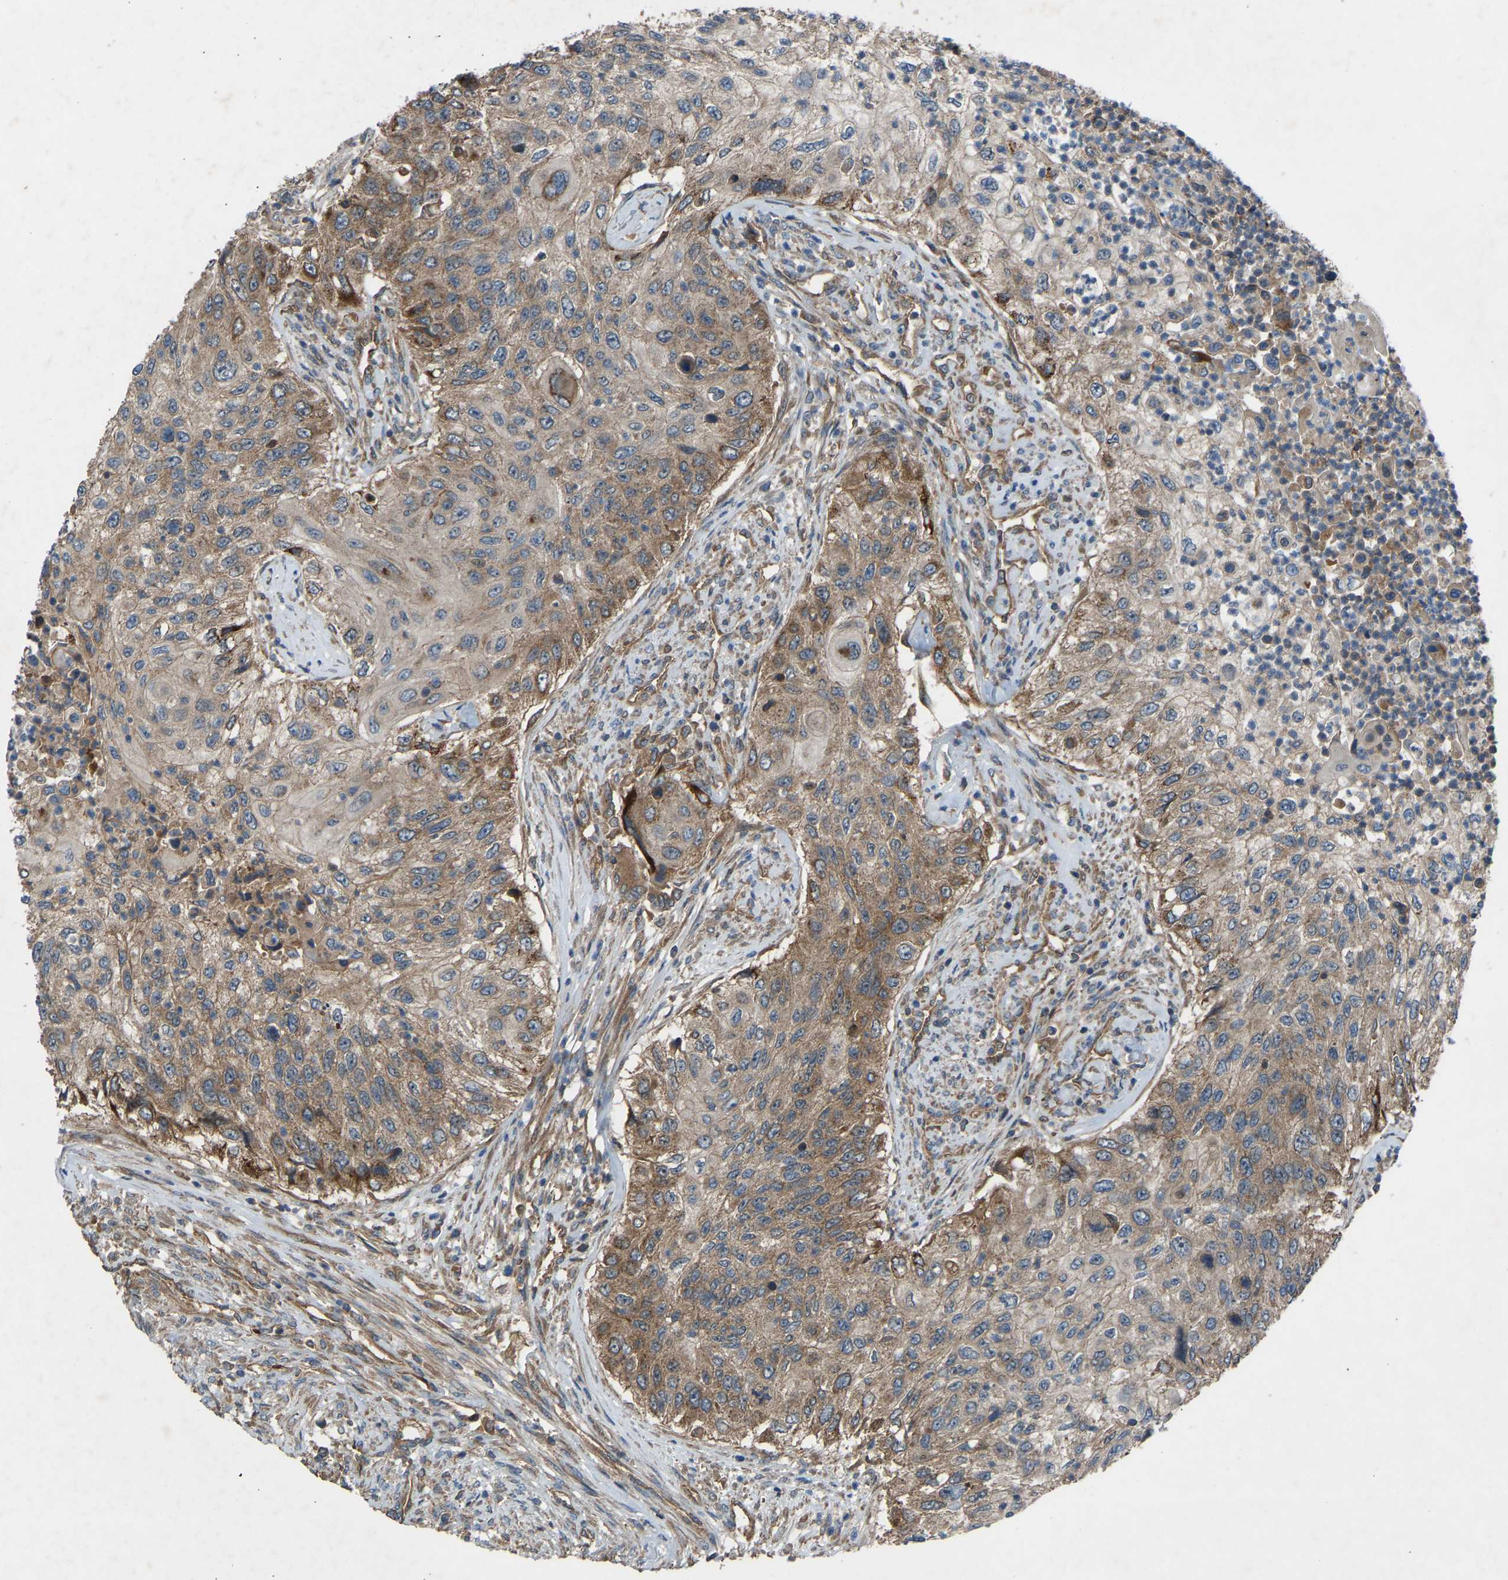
{"staining": {"intensity": "weak", "quantity": ">75%", "location": "cytoplasmic/membranous"}, "tissue": "urothelial cancer", "cell_type": "Tumor cells", "image_type": "cancer", "snomed": [{"axis": "morphology", "description": "Urothelial carcinoma, High grade"}, {"axis": "topography", "description": "Urinary bladder"}], "caption": "Weak cytoplasmic/membranous protein staining is appreciated in approximately >75% of tumor cells in urothelial cancer. (DAB IHC, brown staining for protein, blue staining for nuclei).", "gene": "GAS2L1", "patient": {"sex": "female", "age": 60}}